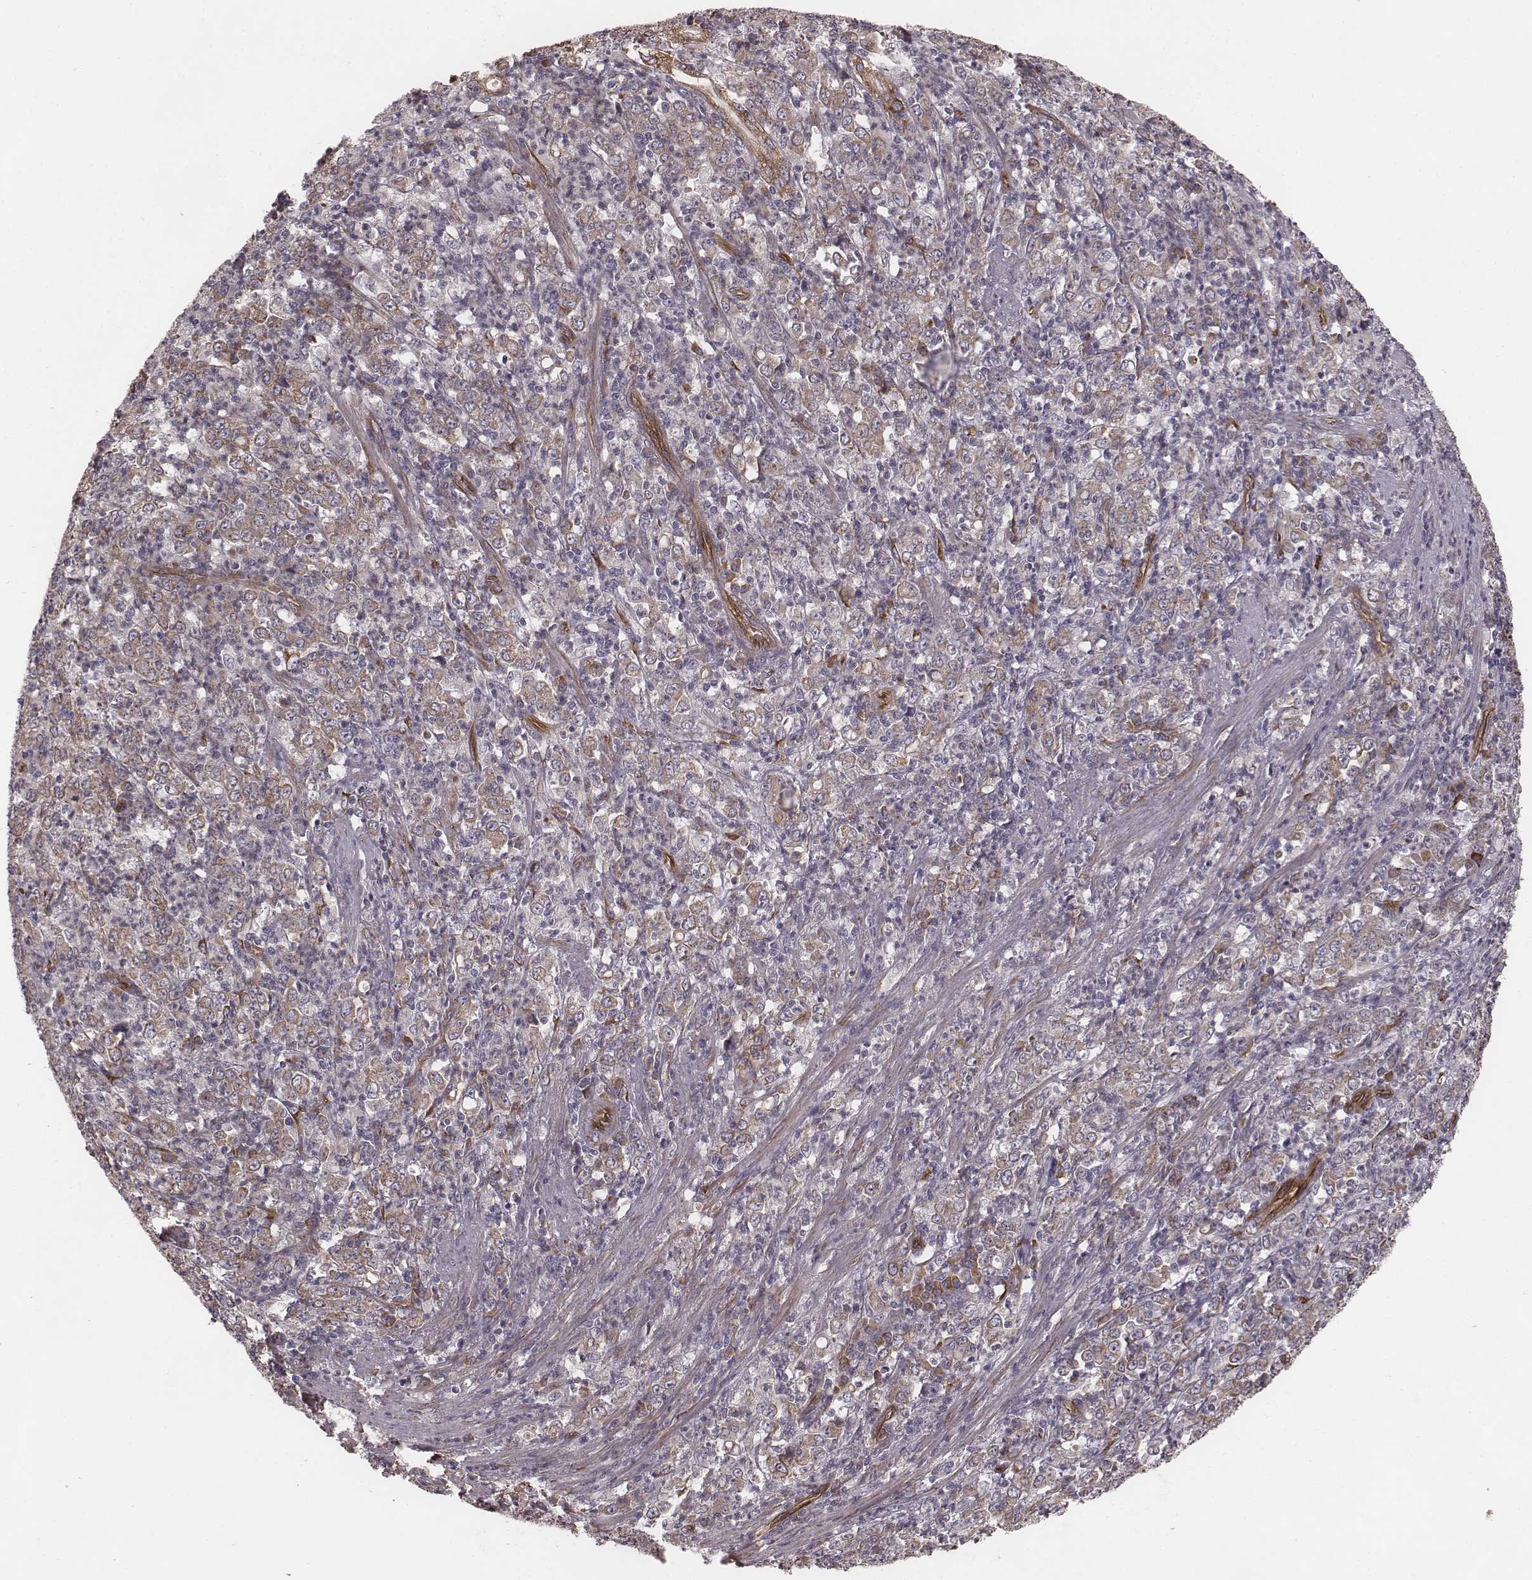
{"staining": {"intensity": "weak", "quantity": ">75%", "location": "cytoplasmic/membranous"}, "tissue": "stomach cancer", "cell_type": "Tumor cells", "image_type": "cancer", "snomed": [{"axis": "morphology", "description": "Adenocarcinoma, NOS"}, {"axis": "topography", "description": "Stomach, lower"}], "caption": "Protein expression analysis of stomach adenocarcinoma demonstrates weak cytoplasmic/membranous staining in approximately >75% of tumor cells. The protein is shown in brown color, while the nuclei are stained blue.", "gene": "PALMD", "patient": {"sex": "female", "age": 71}}